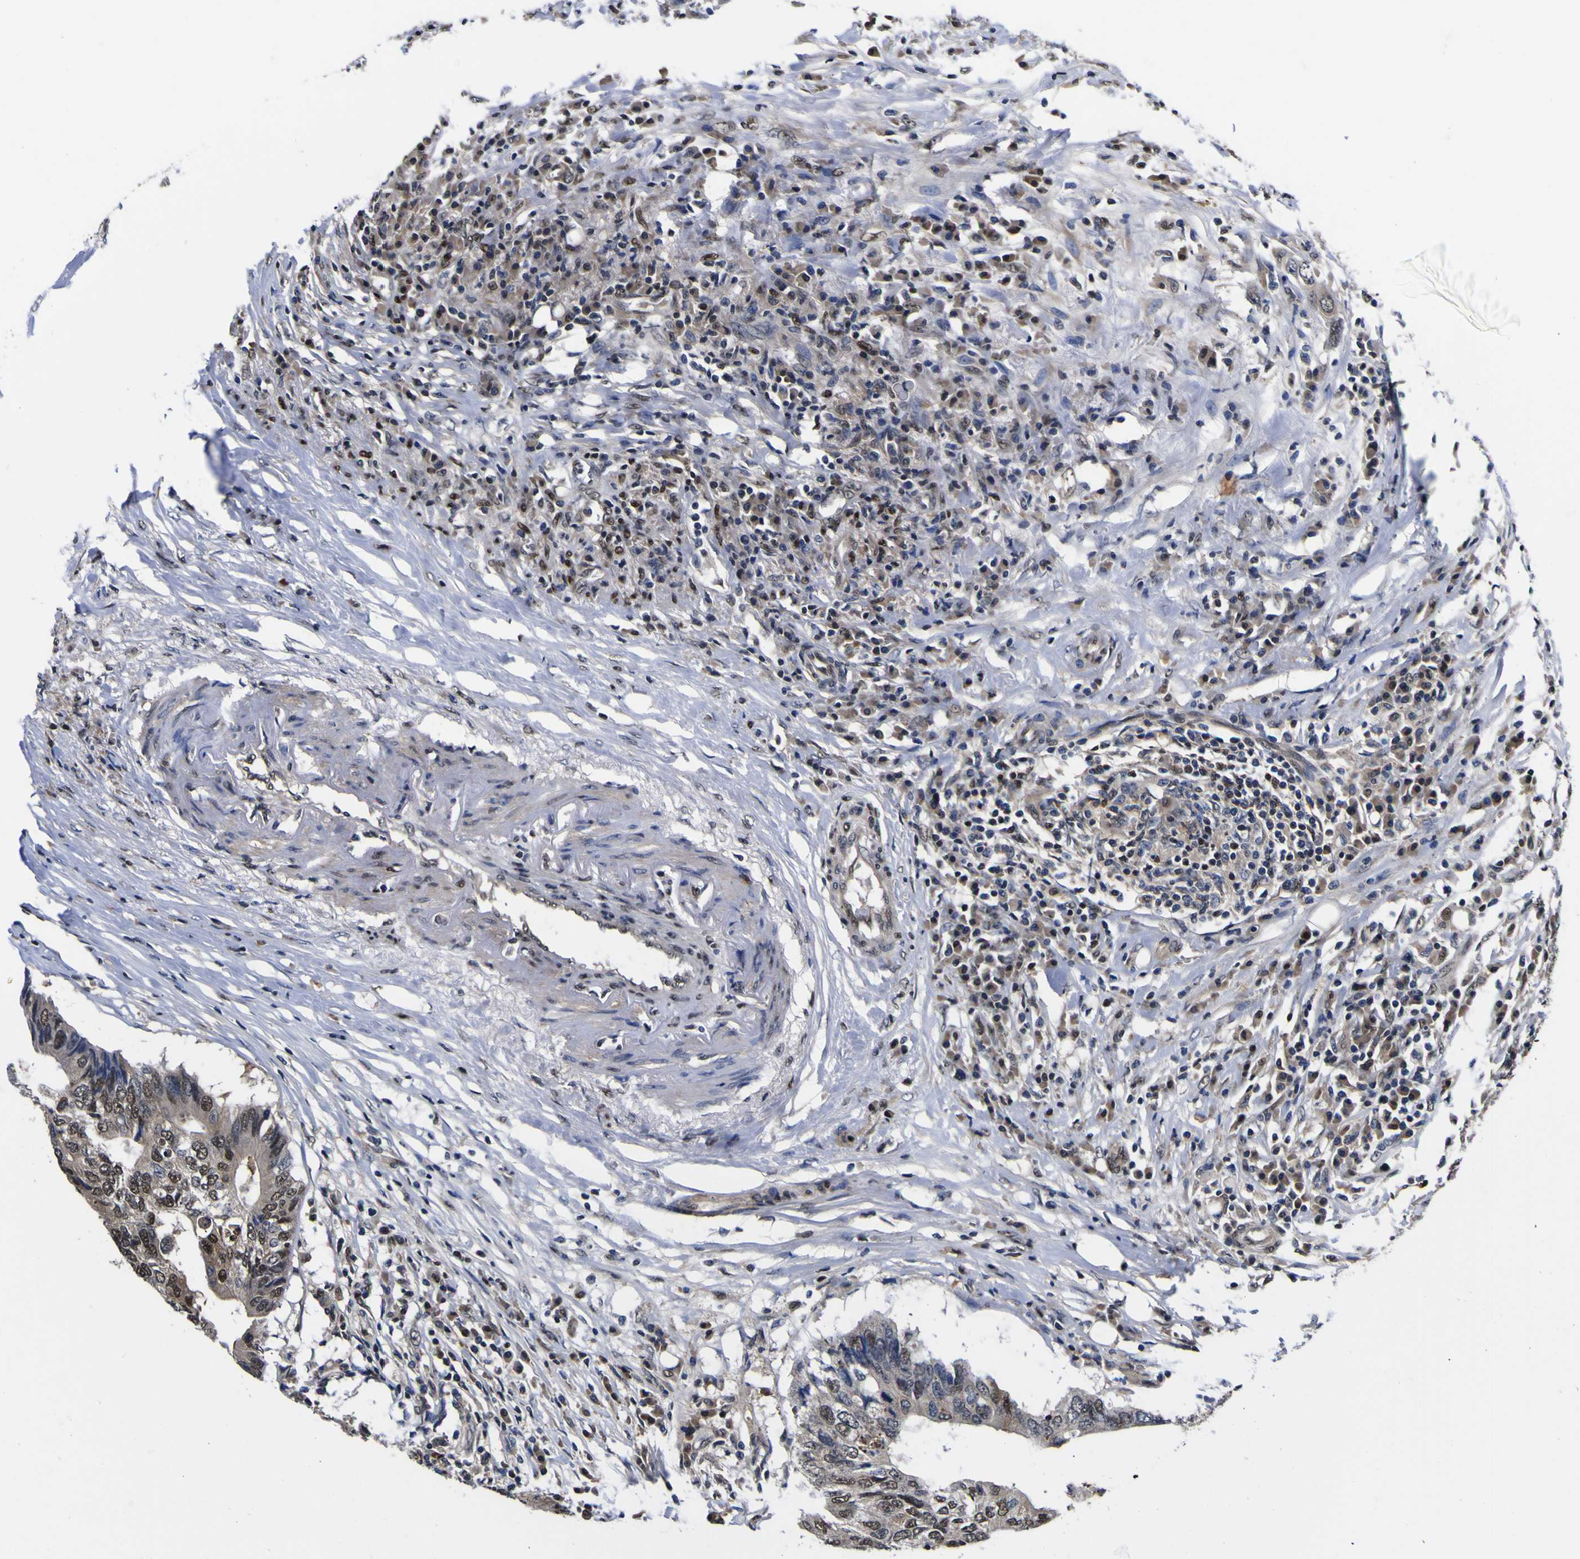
{"staining": {"intensity": "strong", "quantity": ">75%", "location": "cytoplasmic/membranous,nuclear"}, "tissue": "colorectal cancer", "cell_type": "Tumor cells", "image_type": "cancer", "snomed": [{"axis": "morphology", "description": "Adenocarcinoma, NOS"}, {"axis": "topography", "description": "Colon"}], "caption": "IHC (DAB) staining of colorectal cancer shows strong cytoplasmic/membranous and nuclear protein staining in approximately >75% of tumor cells. (Brightfield microscopy of DAB IHC at high magnification).", "gene": "FAM110B", "patient": {"sex": "male", "age": 71}}